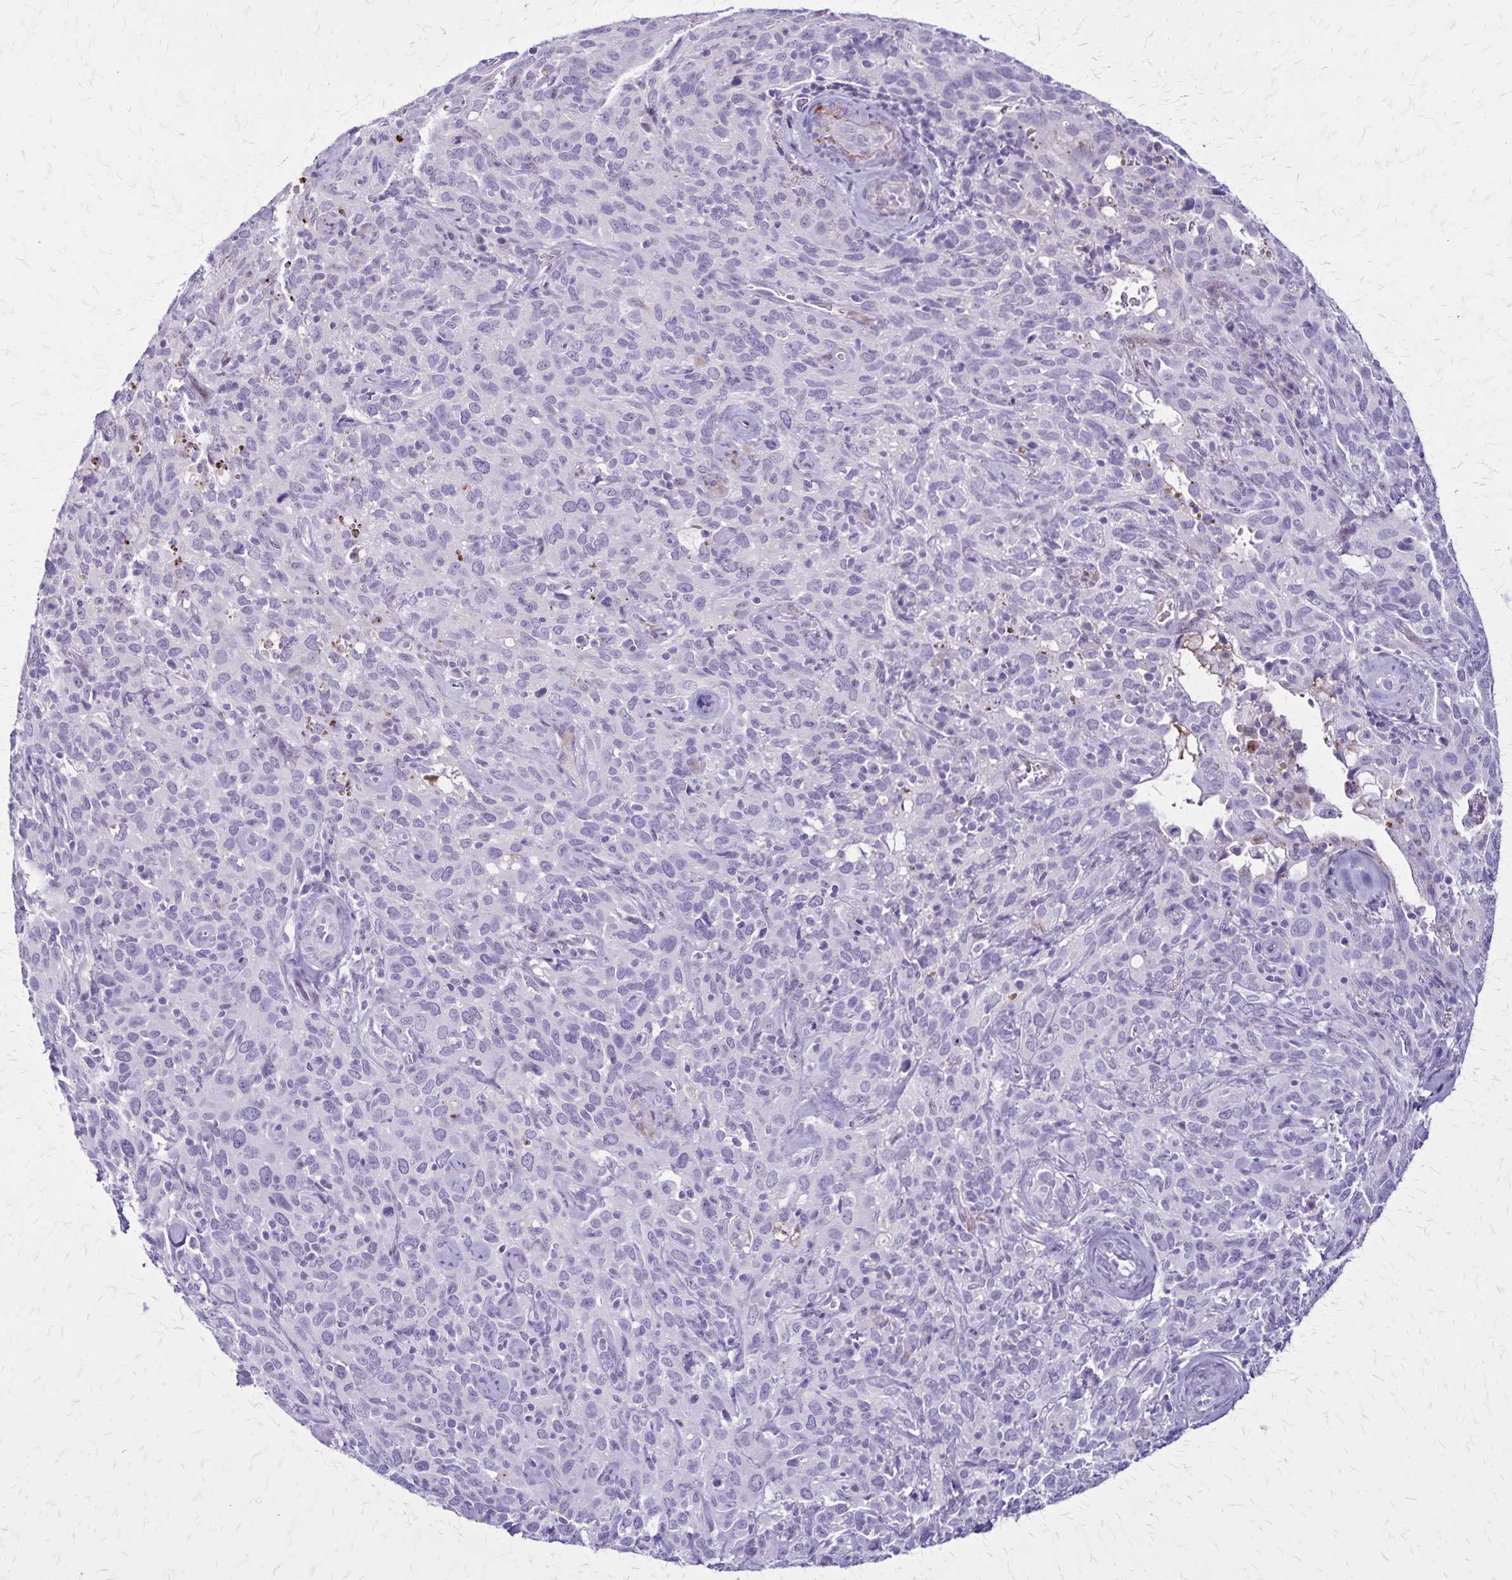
{"staining": {"intensity": "negative", "quantity": "none", "location": "none"}, "tissue": "cervical cancer", "cell_type": "Tumor cells", "image_type": "cancer", "snomed": [{"axis": "morphology", "description": "Normal tissue, NOS"}, {"axis": "morphology", "description": "Squamous cell carcinoma, NOS"}, {"axis": "topography", "description": "Cervix"}], "caption": "IHC of cervical cancer (squamous cell carcinoma) displays no positivity in tumor cells.", "gene": "OR51B5", "patient": {"sex": "female", "age": 51}}